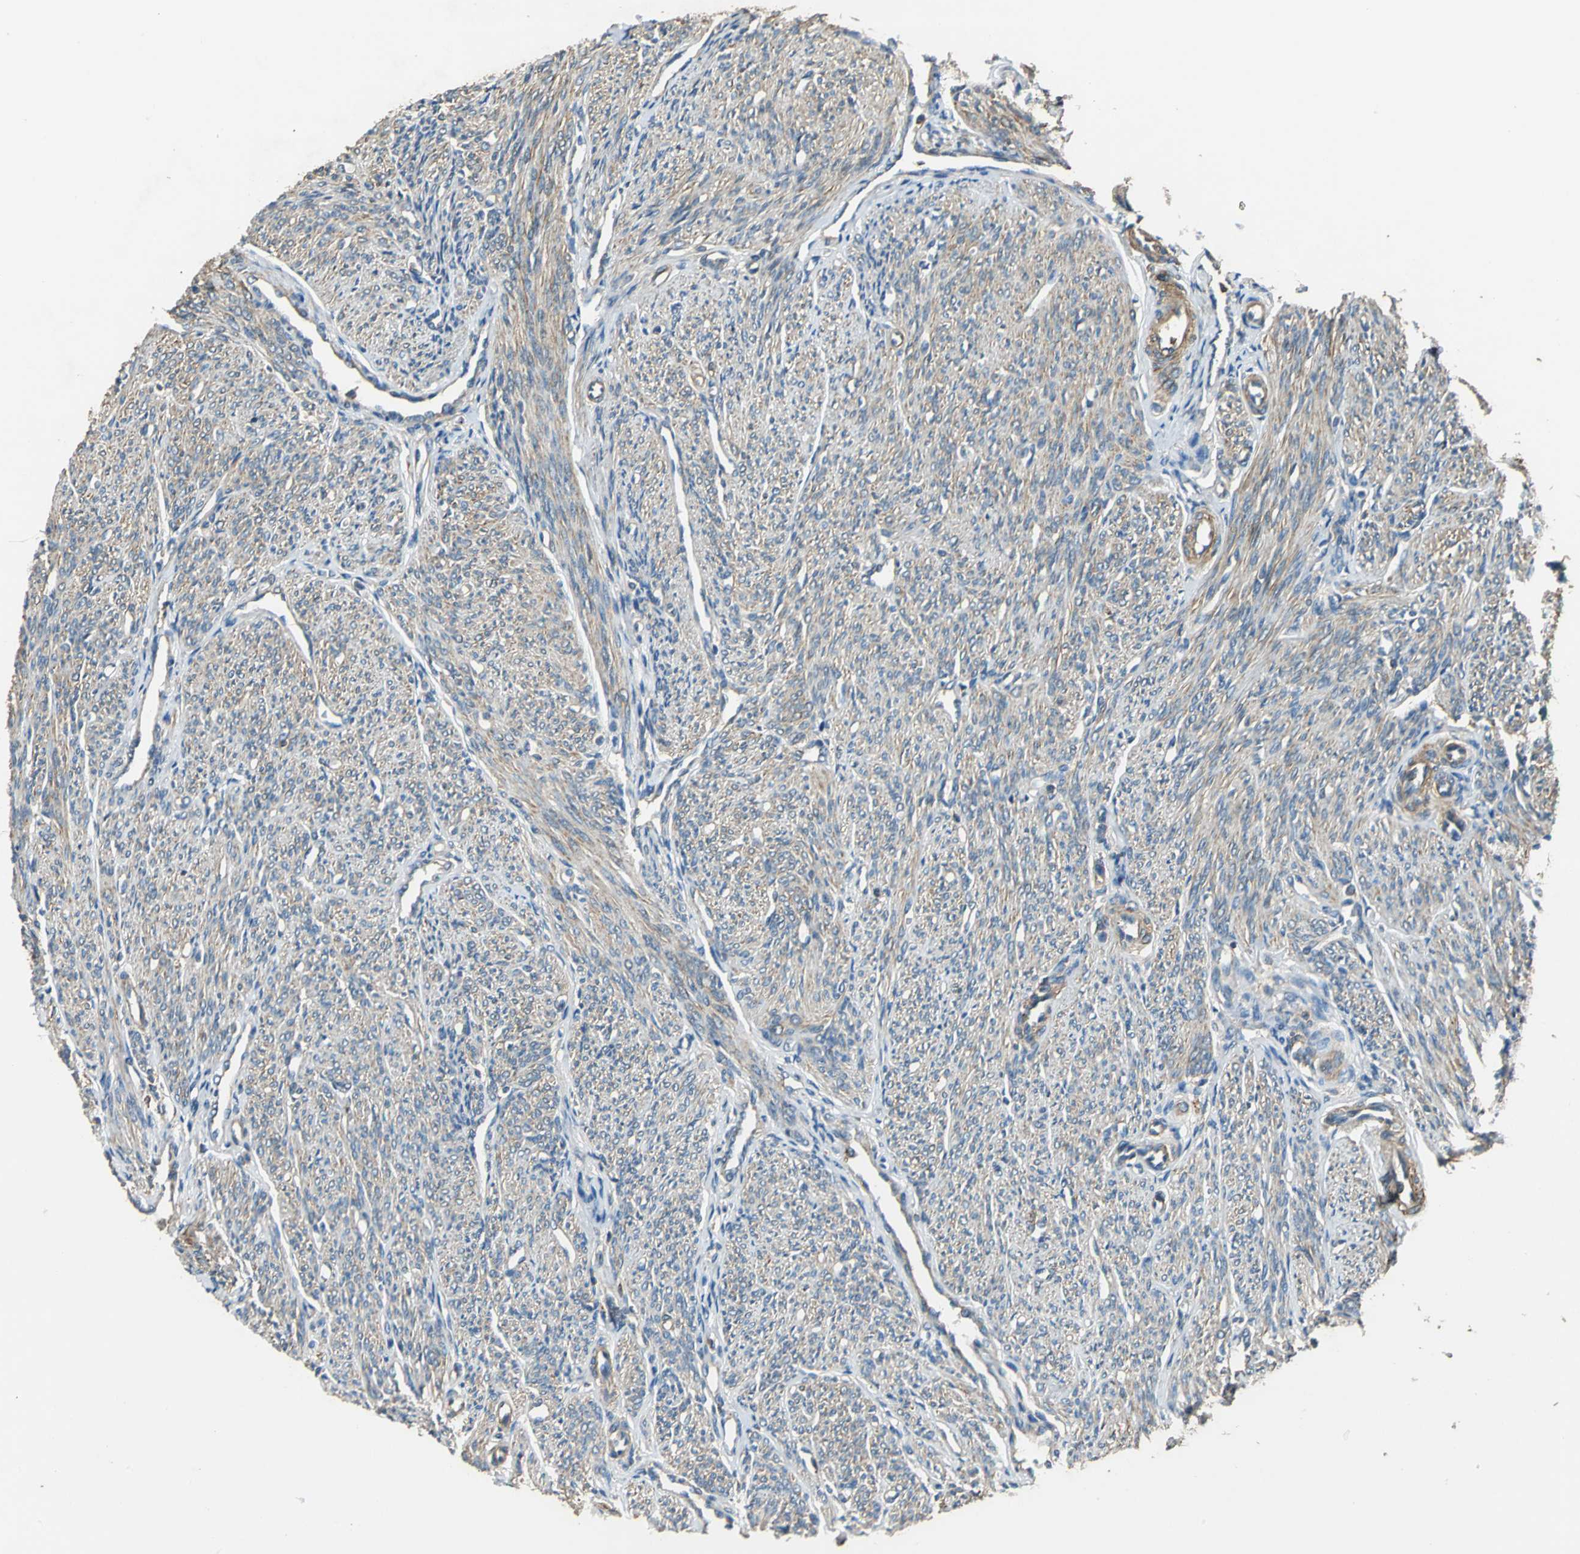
{"staining": {"intensity": "strong", "quantity": ">75%", "location": "cytoplasmic/membranous"}, "tissue": "smooth muscle", "cell_type": "Smooth muscle cells", "image_type": "normal", "snomed": [{"axis": "morphology", "description": "Normal tissue, NOS"}, {"axis": "topography", "description": "Smooth muscle"}], "caption": "Immunohistochemistry (IHC) photomicrograph of unremarkable smooth muscle: smooth muscle stained using immunohistochemistry (IHC) reveals high levels of strong protein expression localized specifically in the cytoplasmic/membranous of smooth muscle cells, appearing as a cytoplasmic/membranous brown color.", "gene": "PARVA", "patient": {"sex": "female", "age": 65}}